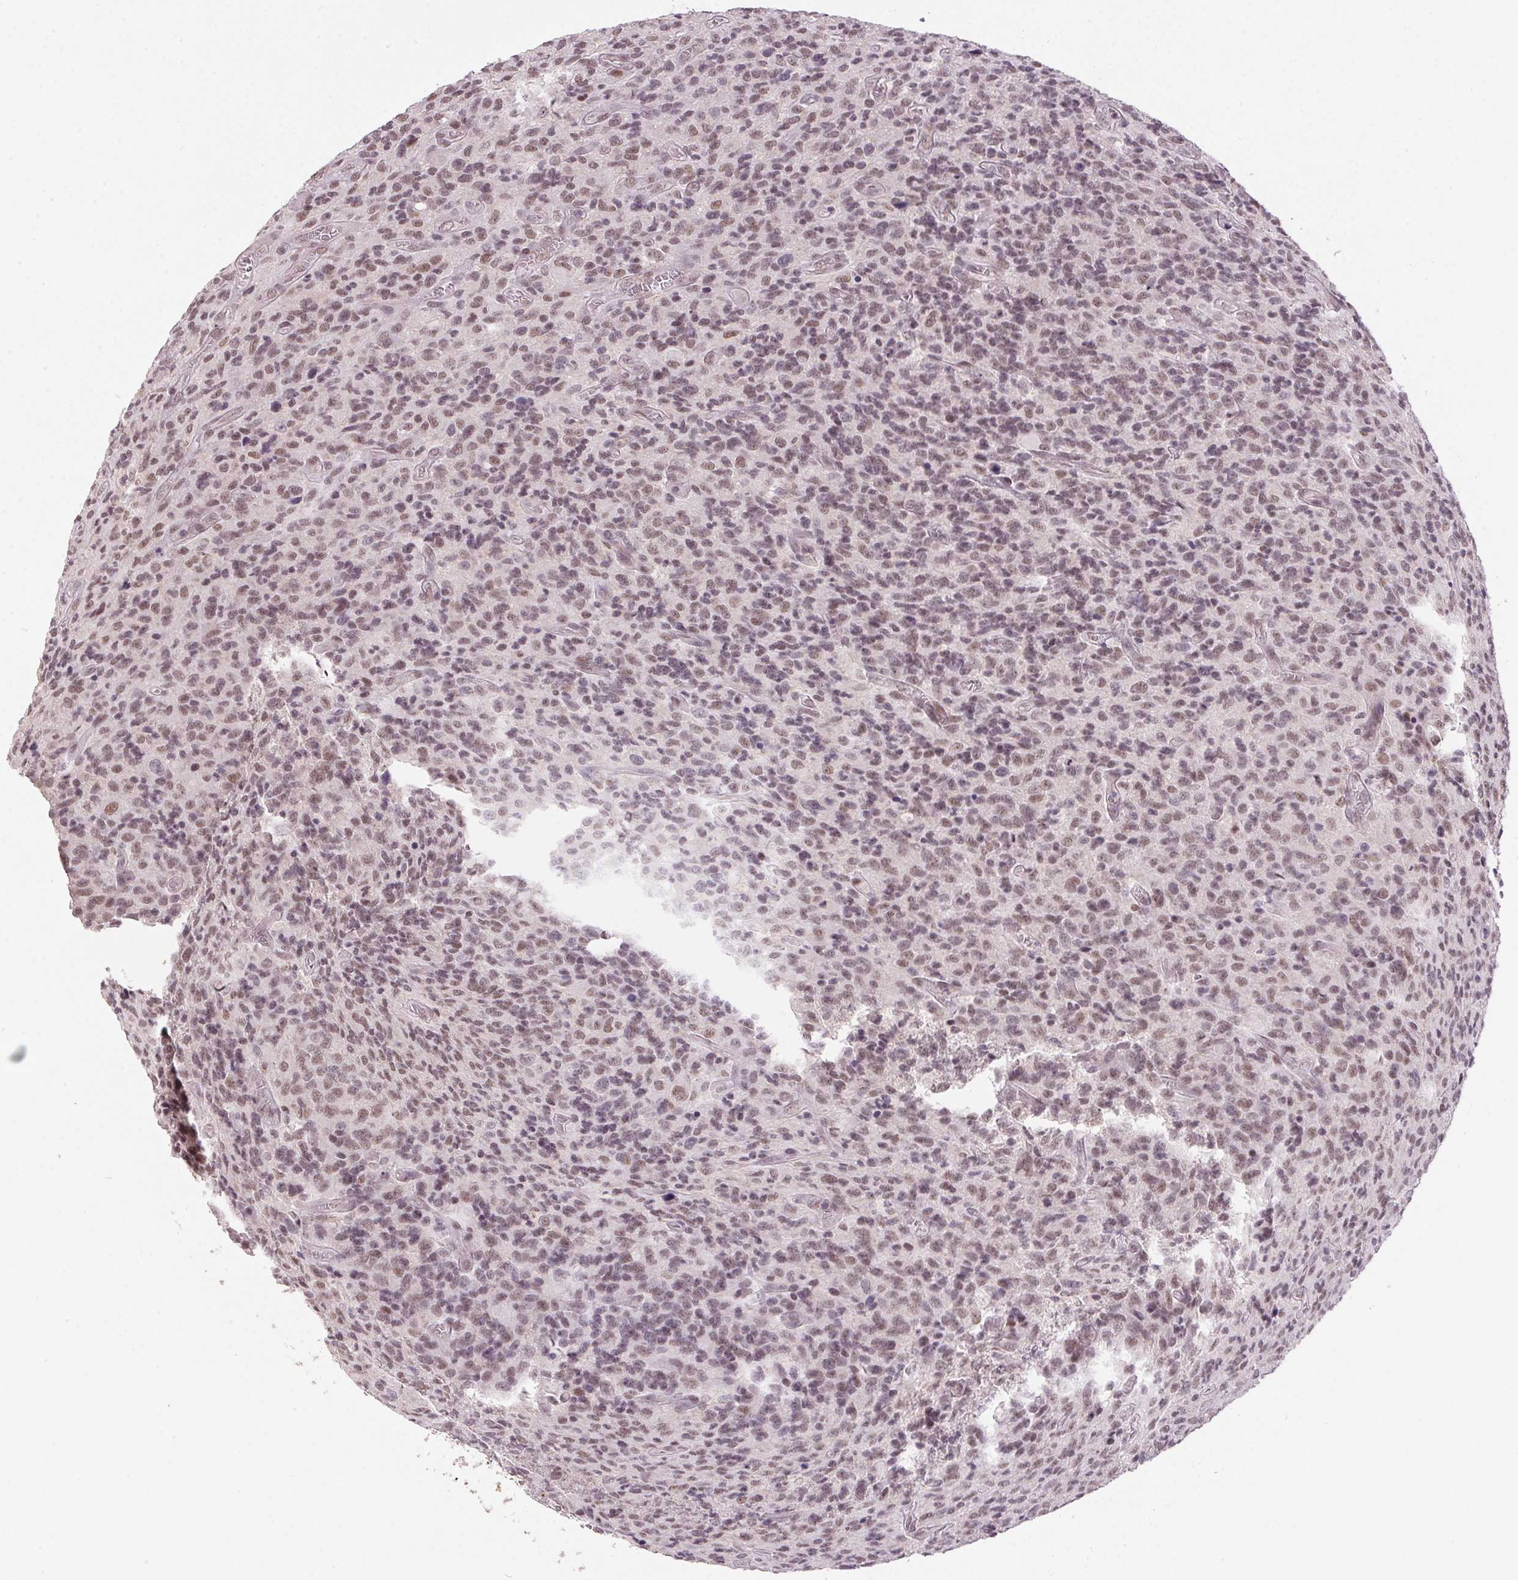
{"staining": {"intensity": "weak", "quantity": ">75%", "location": "nuclear"}, "tissue": "glioma", "cell_type": "Tumor cells", "image_type": "cancer", "snomed": [{"axis": "morphology", "description": "Glioma, malignant, High grade"}, {"axis": "topography", "description": "Brain"}], "caption": "There is low levels of weak nuclear expression in tumor cells of malignant glioma (high-grade), as demonstrated by immunohistochemical staining (brown color).", "gene": "ZBTB4", "patient": {"sex": "male", "age": 76}}